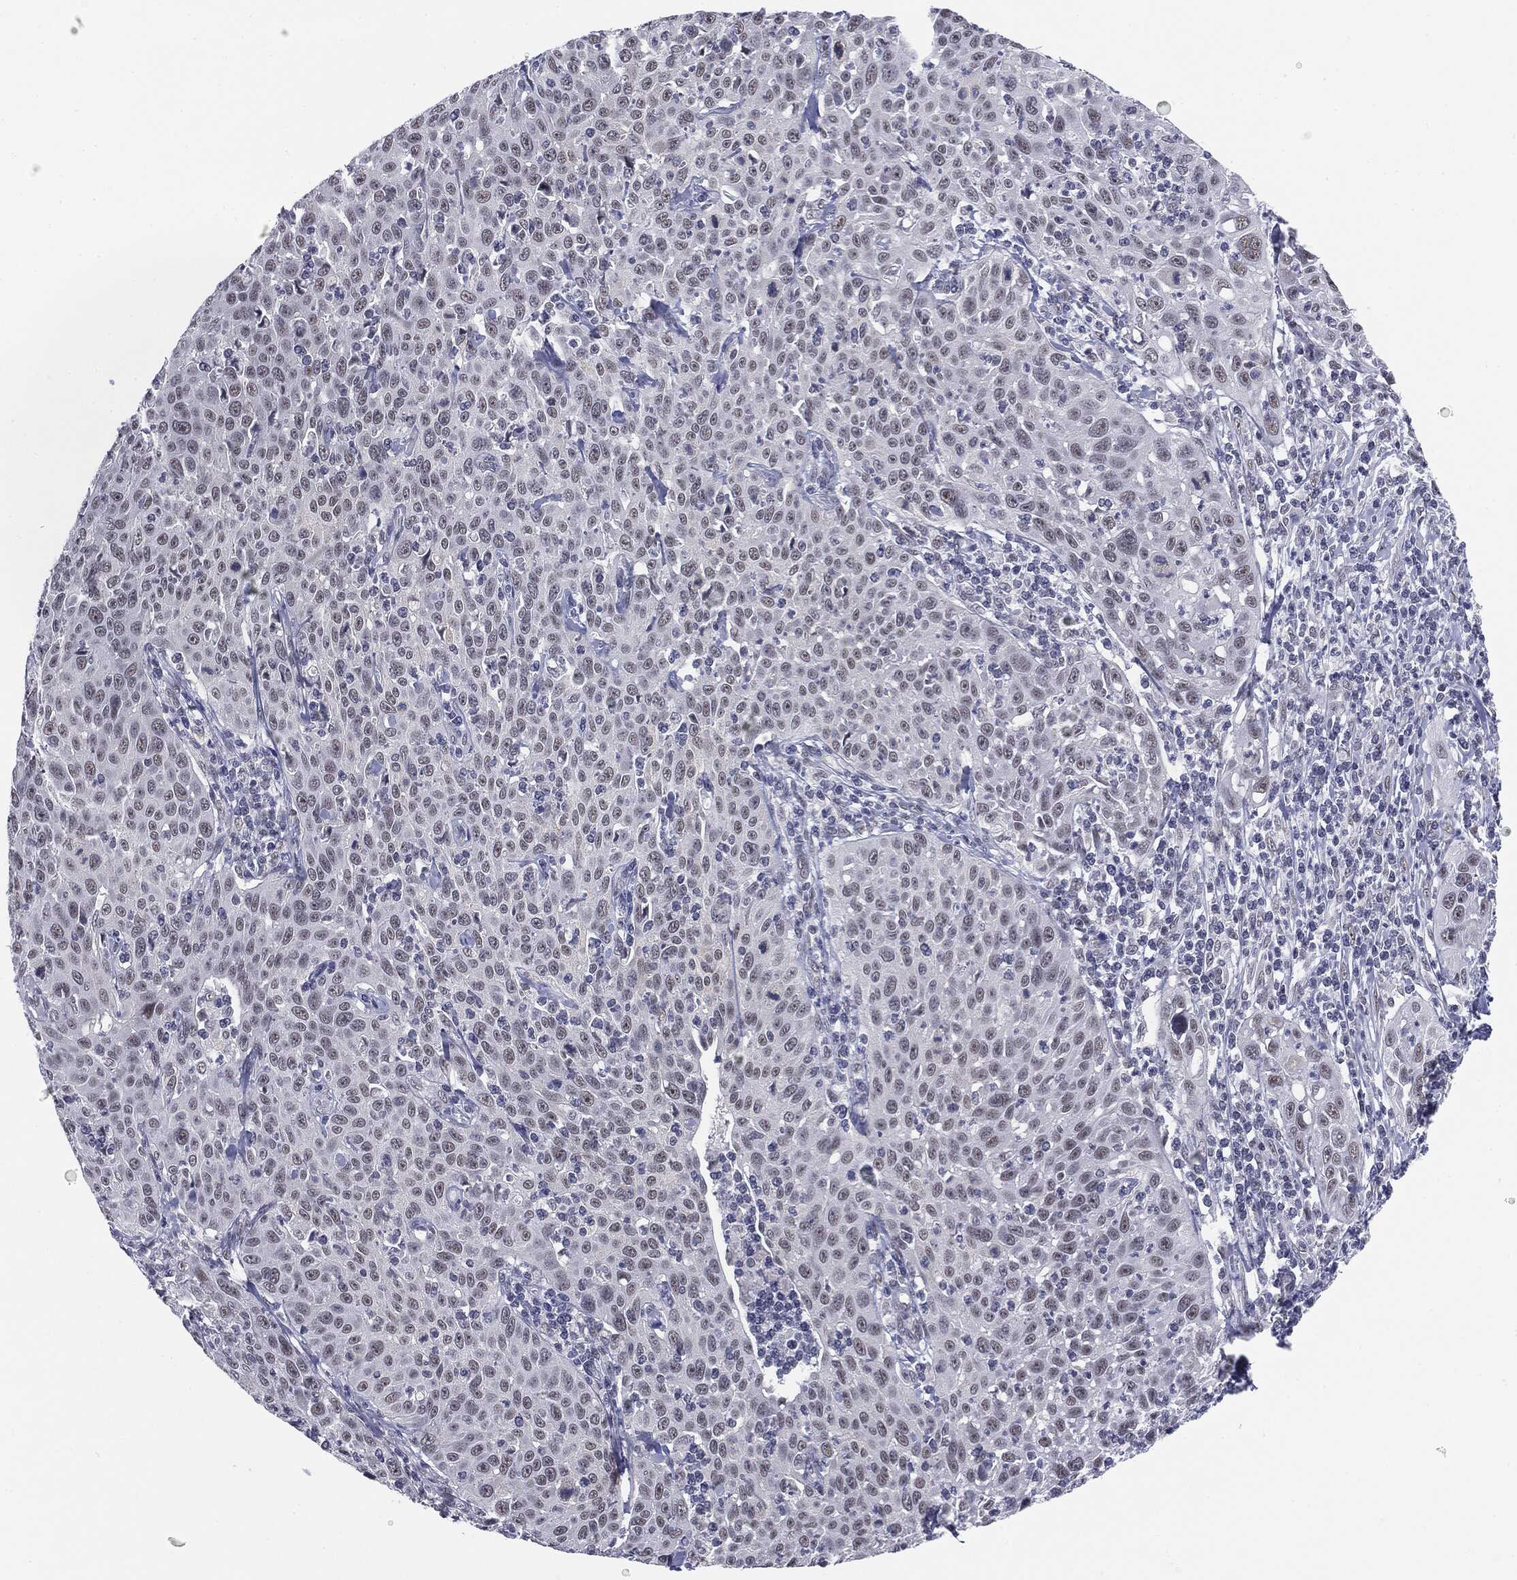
{"staining": {"intensity": "negative", "quantity": "none", "location": "none"}, "tissue": "cervical cancer", "cell_type": "Tumor cells", "image_type": "cancer", "snomed": [{"axis": "morphology", "description": "Squamous cell carcinoma, NOS"}, {"axis": "topography", "description": "Cervix"}], "caption": "There is no significant staining in tumor cells of squamous cell carcinoma (cervical). The staining was performed using DAB (3,3'-diaminobenzidine) to visualize the protein expression in brown, while the nuclei were stained in blue with hematoxylin (Magnification: 20x).", "gene": "SLC5A5", "patient": {"sex": "female", "age": 26}}